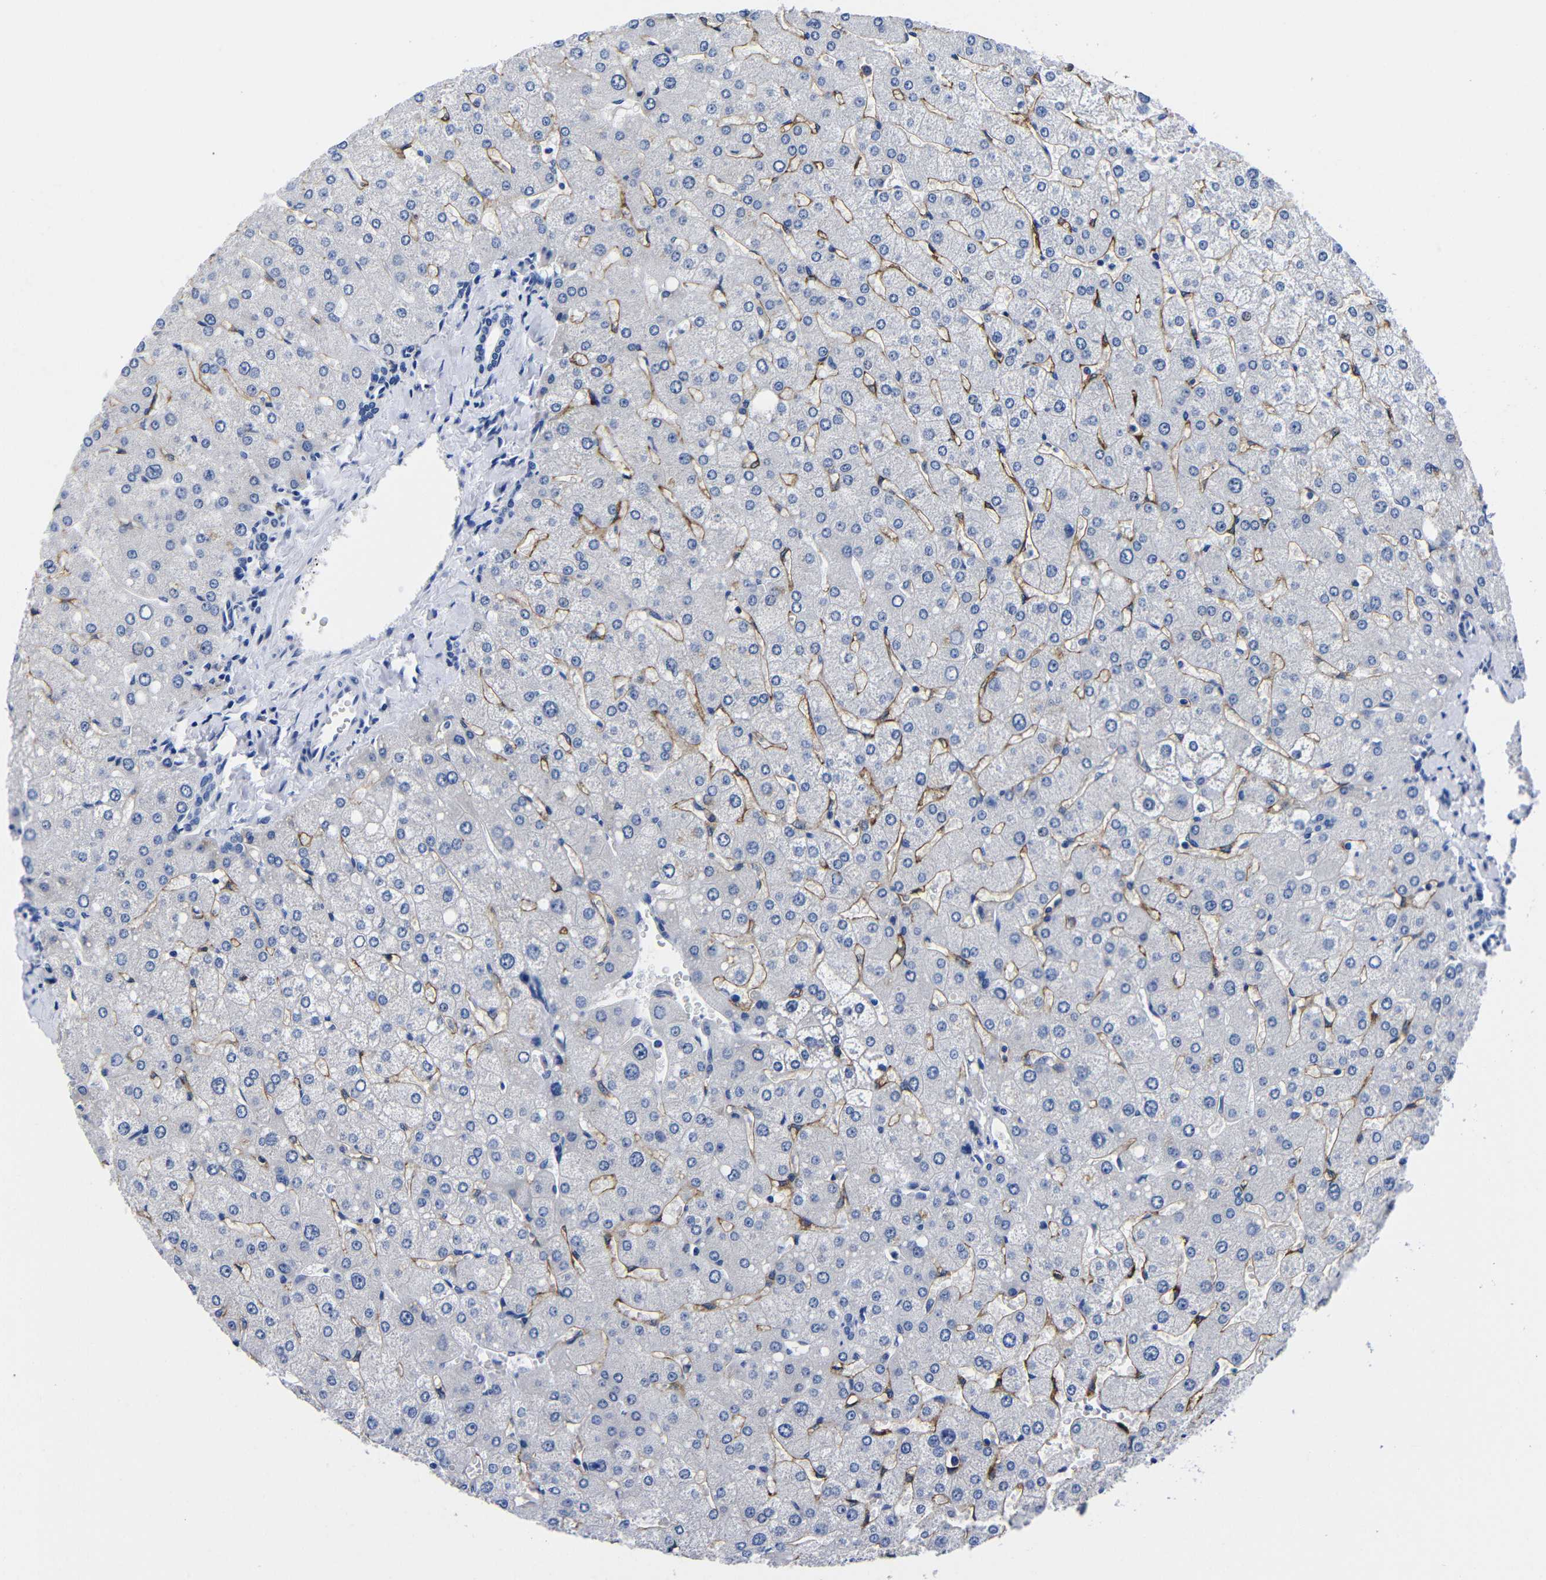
{"staining": {"intensity": "negative", "quantity": "none", "location": "none"}, "tissue": "liver", "cell_type": "Cholangiocytes", "image_type": "normal", "snomed": [{"axis": "morphology", "description": "Normal tissue, NOS"}, {"axis": "topography", "description": "Liver"}], "caption": "This is a micrograph of IHC staining of benign liver, which shows no staining in cholangiocytes. (DAB immunohistochemistry (IHC) with hematoxylin counter stain).", "gene": "CLEC4G", "patient": {"sex": "male", "age": 55}}